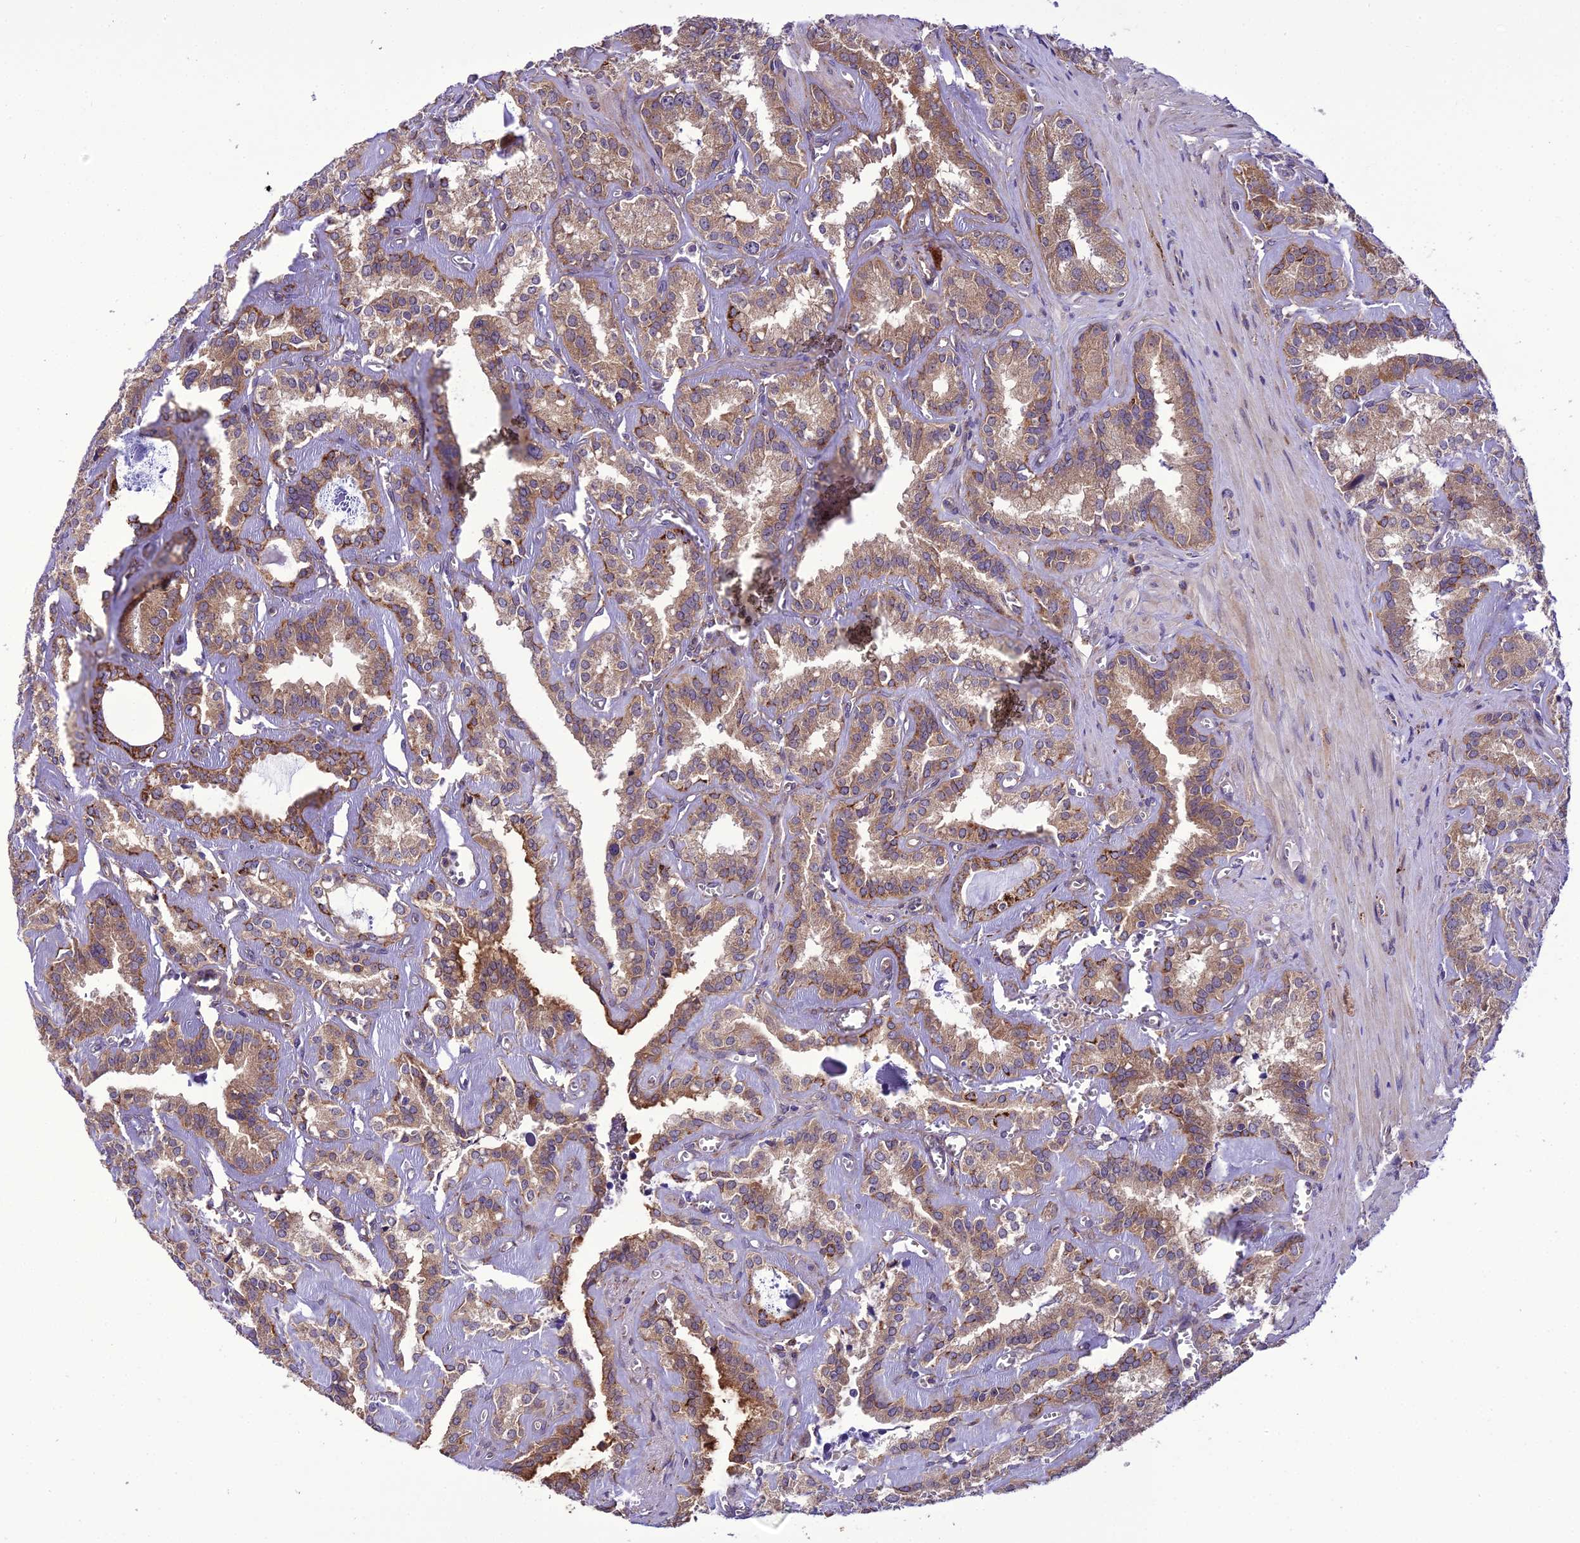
{"staining": {"intensity": "moderate", "quantity": ">75%", "location": "cytoplasmic/membranous"}, "tissue": "seminal vesicle", "cell_type": "Glandular cells", "image_type": "normal", "snomed": [{"axis": "morphology", "description": "Normal tissue, NOS"}, {"axis": "topography", "description": "Prostate"}, {"axis": "topography", "description": "Seminal veicle"}], "caption": "Immunohistochemistry (IHC) histopathology image of normal seminal vesicle: human seminal vesicle stained using immunohistochemistry (IHC) reveals medium levels of moderate protein expression localized specifically in the cytoplasmic/membranous of glandular cells, appearing as a cytoplasmic/membranous brown color.", "gene": "ENSG00000260272", "patient": {"sex": "male", "age": 59}}